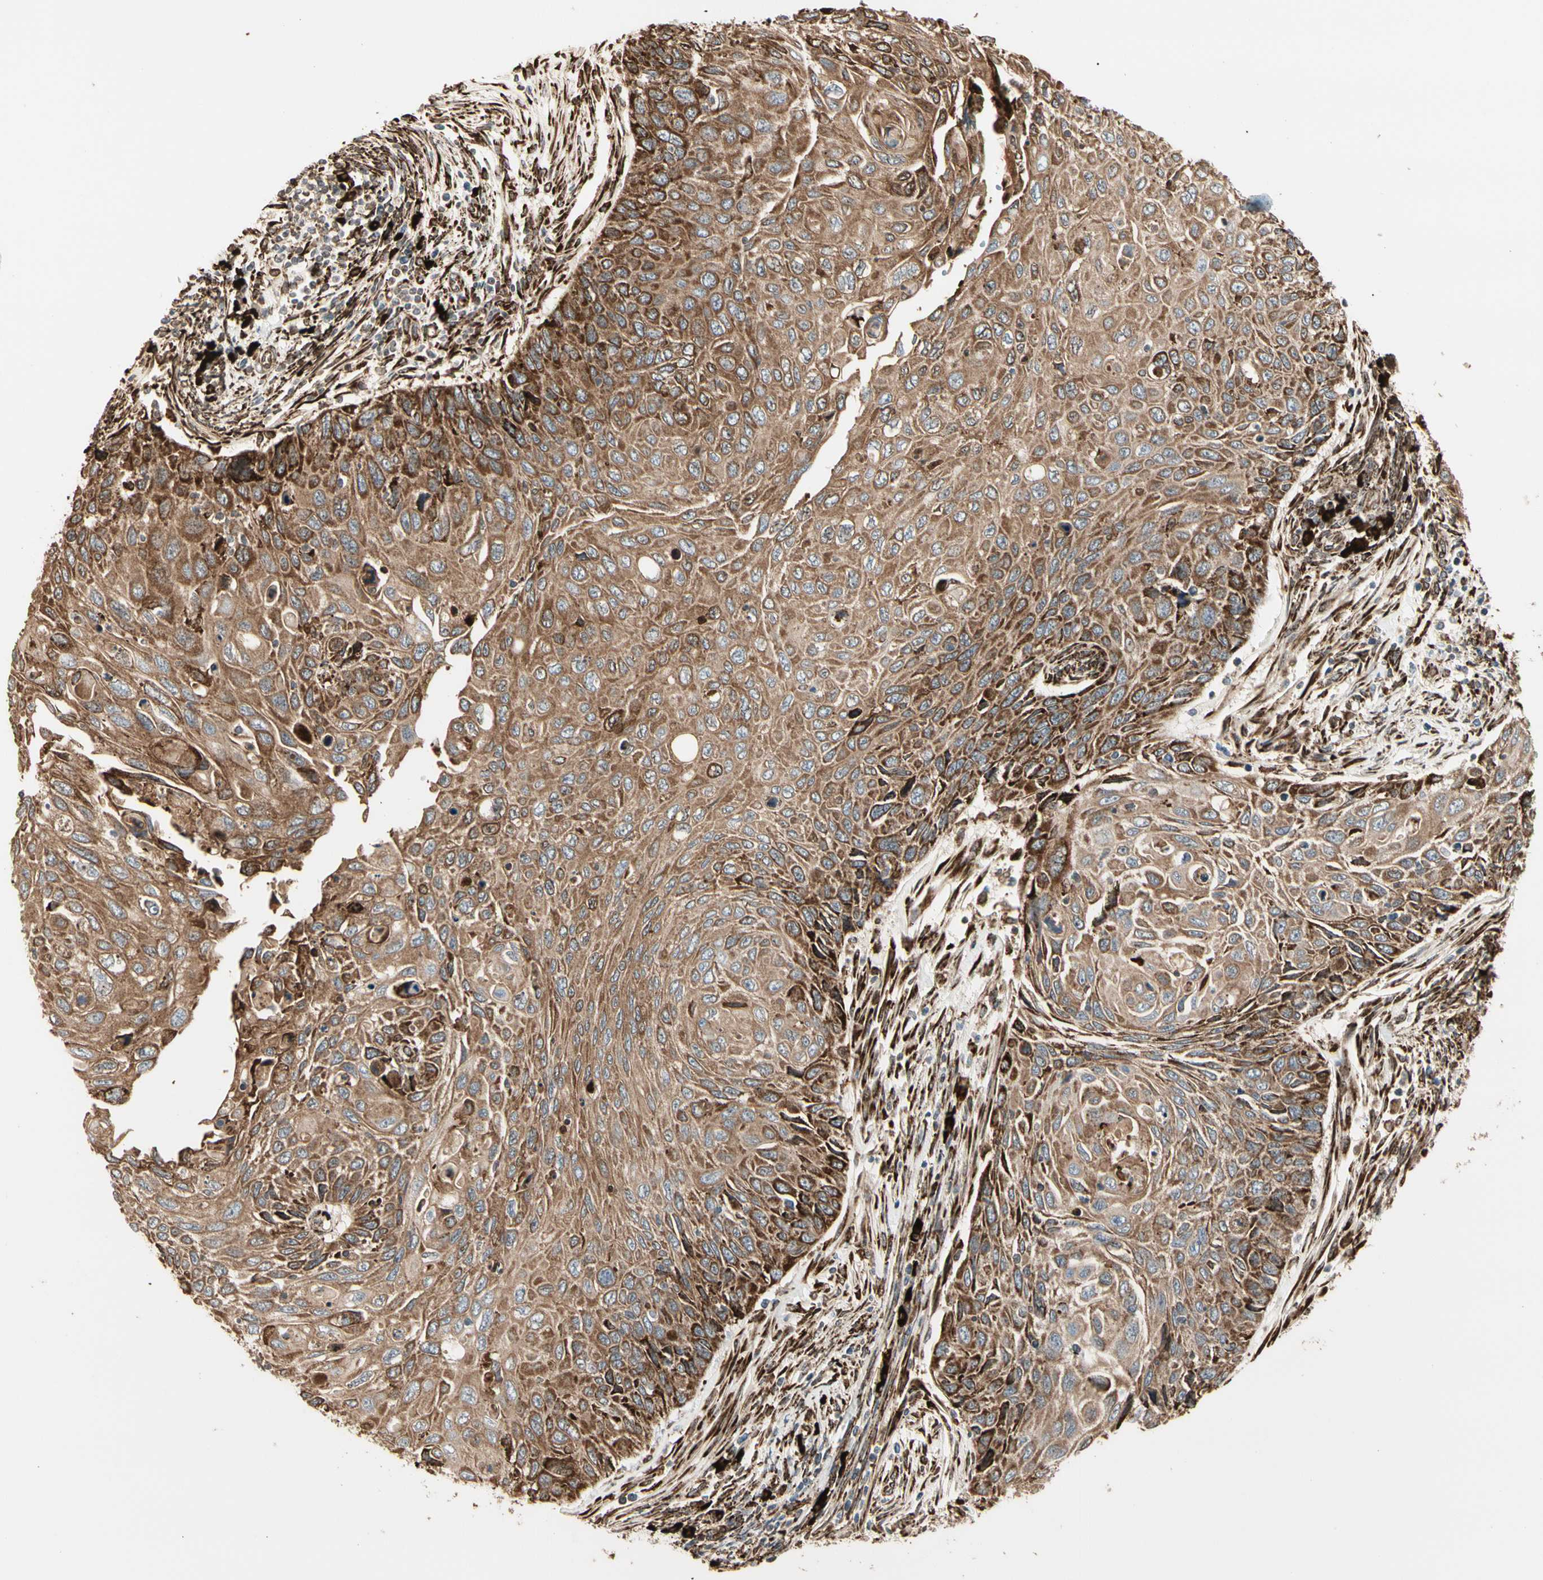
{"staining": {"intensity": "strong", "quantity": ">75%", "location": "cytoplasmic/membranous"}, "tissue": "cervical cancer", "cell_type": "Tumor cells", "image_type": "cancer", "snomed": [{"axis": "morphology", "description": "Squamous cell carcinoma, NOS"}, {"axis": "topography", "description": "Cervix"}], "caption": "Human cervical cancer stained with a brown dye exhibits strong cytoplasmic/membranous positive expression in about >75% of tumor cells.", "gene": "HSP90B1", "patient": {"sex": "female", "age": 70}}